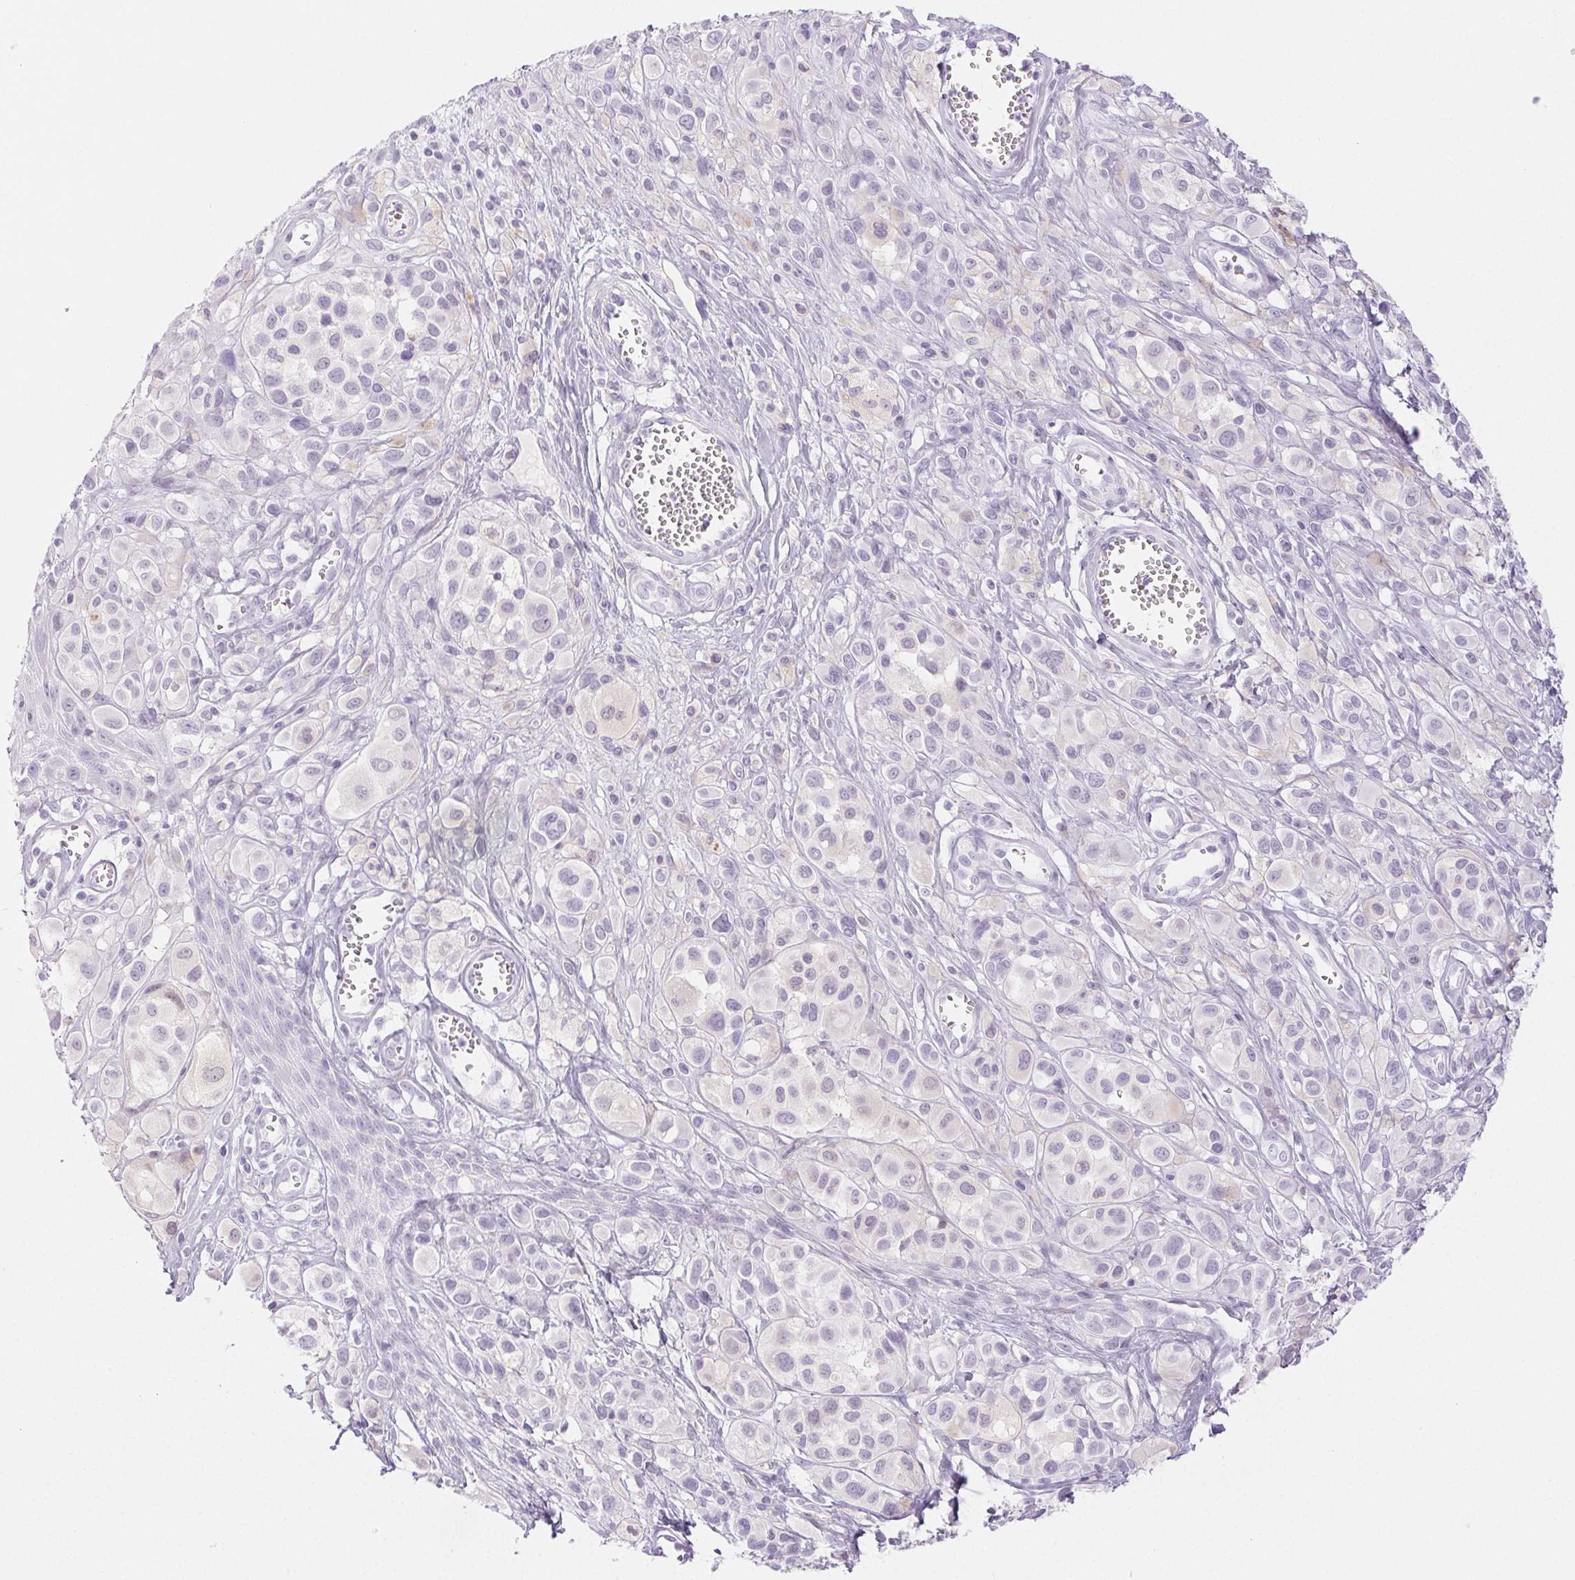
{"staining": {"intensity": "negative", "quantity": "none", "location": "none"}, "tissue": "melanoma", "cell_type": "Tumor cells", "image_type": "cancer", "snomed": [{"axis": "morphology", "description": "Malignant melanoma, NOS"}, {"axis": "topography", "description": "Skin"}], "caption": "High magnification brightfield microscopy of melanoma stained with DAB (brown) and counterstained with hematoxylin (blue): tumor cells show no significant staining.", "gene": "SPRR3", "patient": {"sex": "male", "age": 77}}